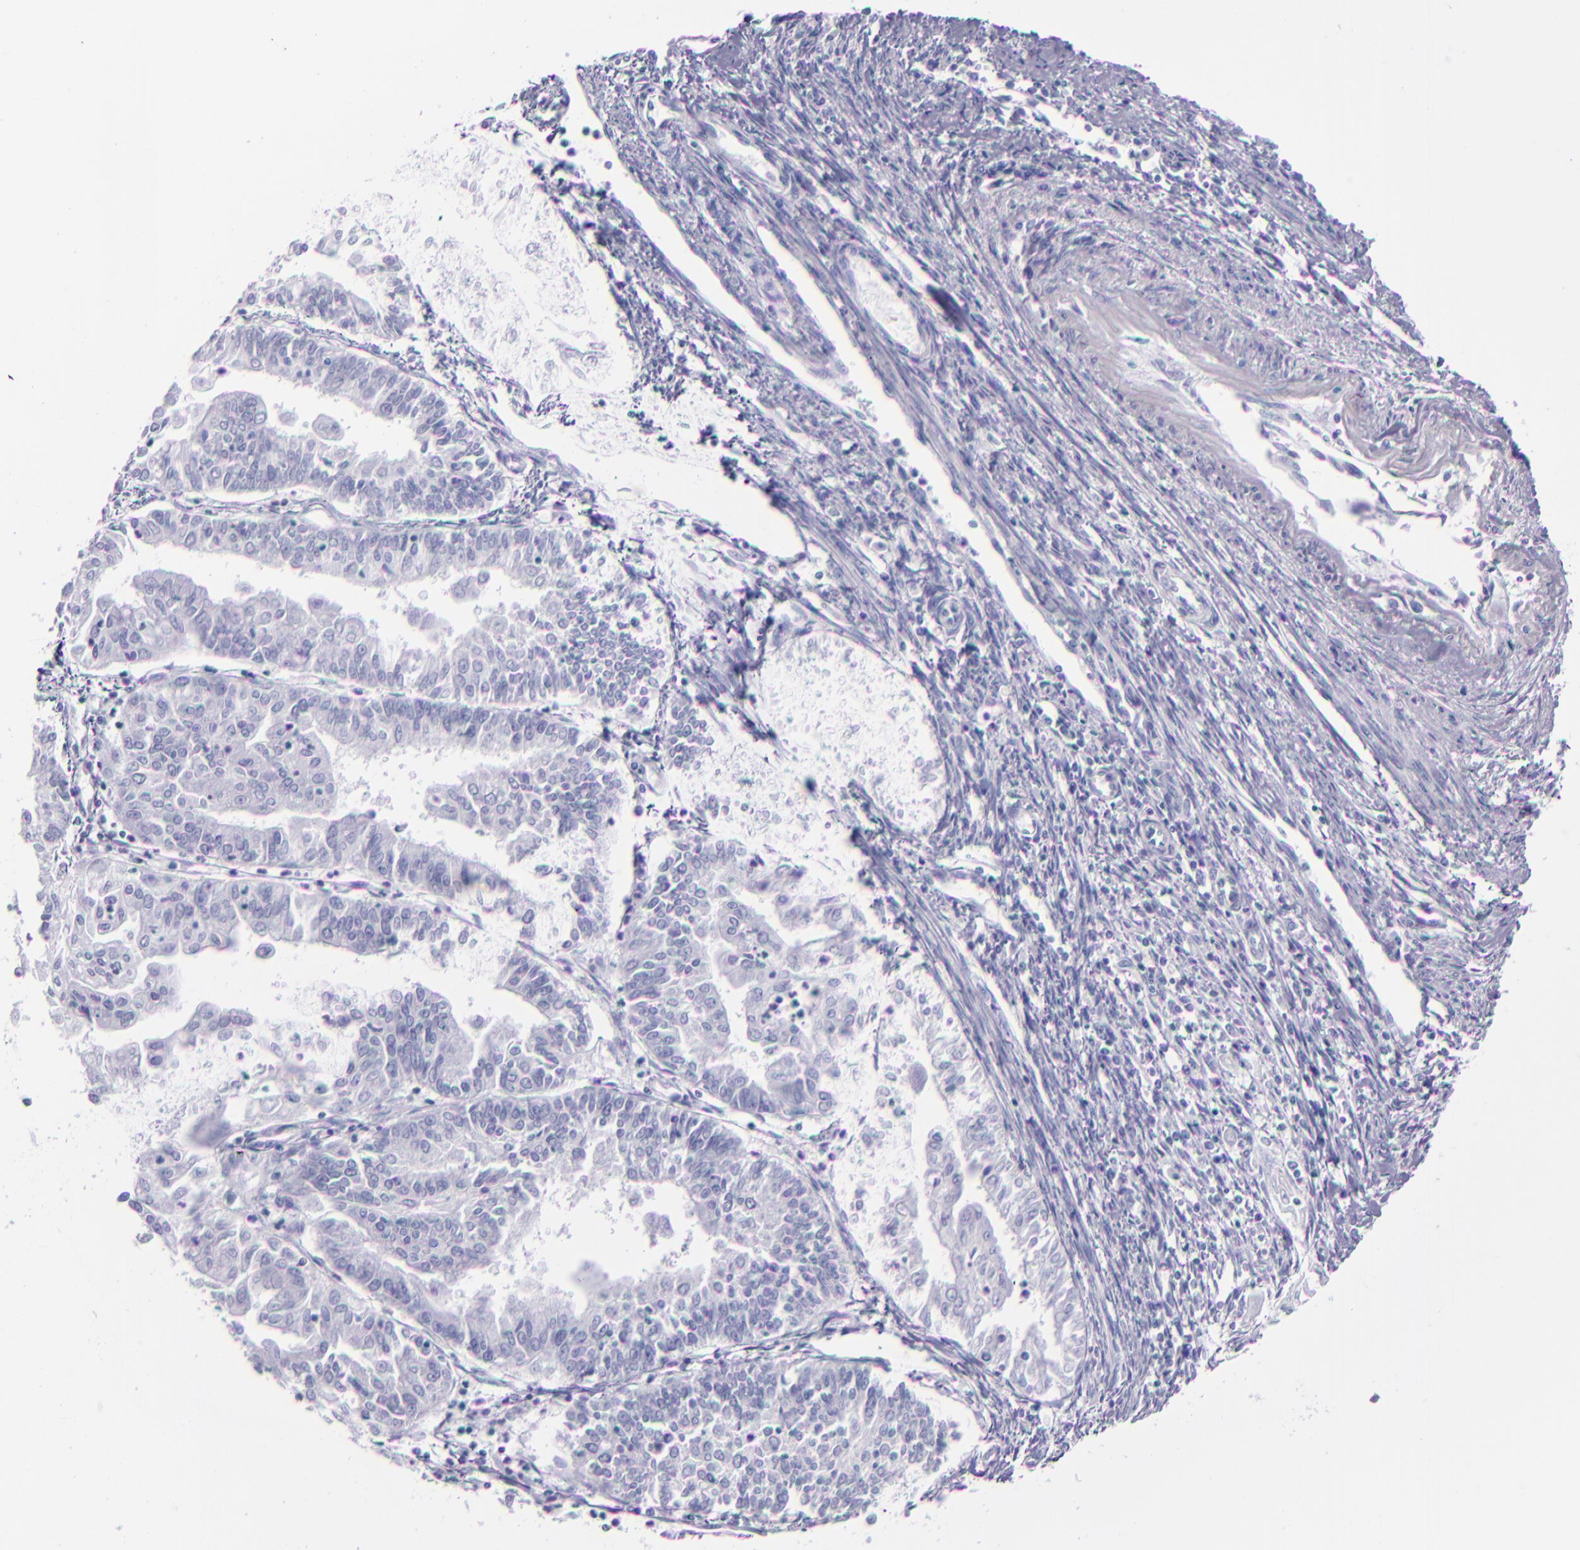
{"staining": {"intensity": "negative", "quantity": "none", "location": "none"}, "tissue": "endometrial cancer", "cell_type": "Tumor cells", "image_type": "cancer", "snomed": [{"axis": "morphology", "description": "Adenocarcinoma, NOS"}, {"axis": "topography", "description": "Endometrium"}], "caption": "Immunohistochemistry of human adenocarcinoma (endometrial) displays no positivity in tumor cells.", "gene": "SFTPA2", "patient": {"sex": "female", "age": 75}}